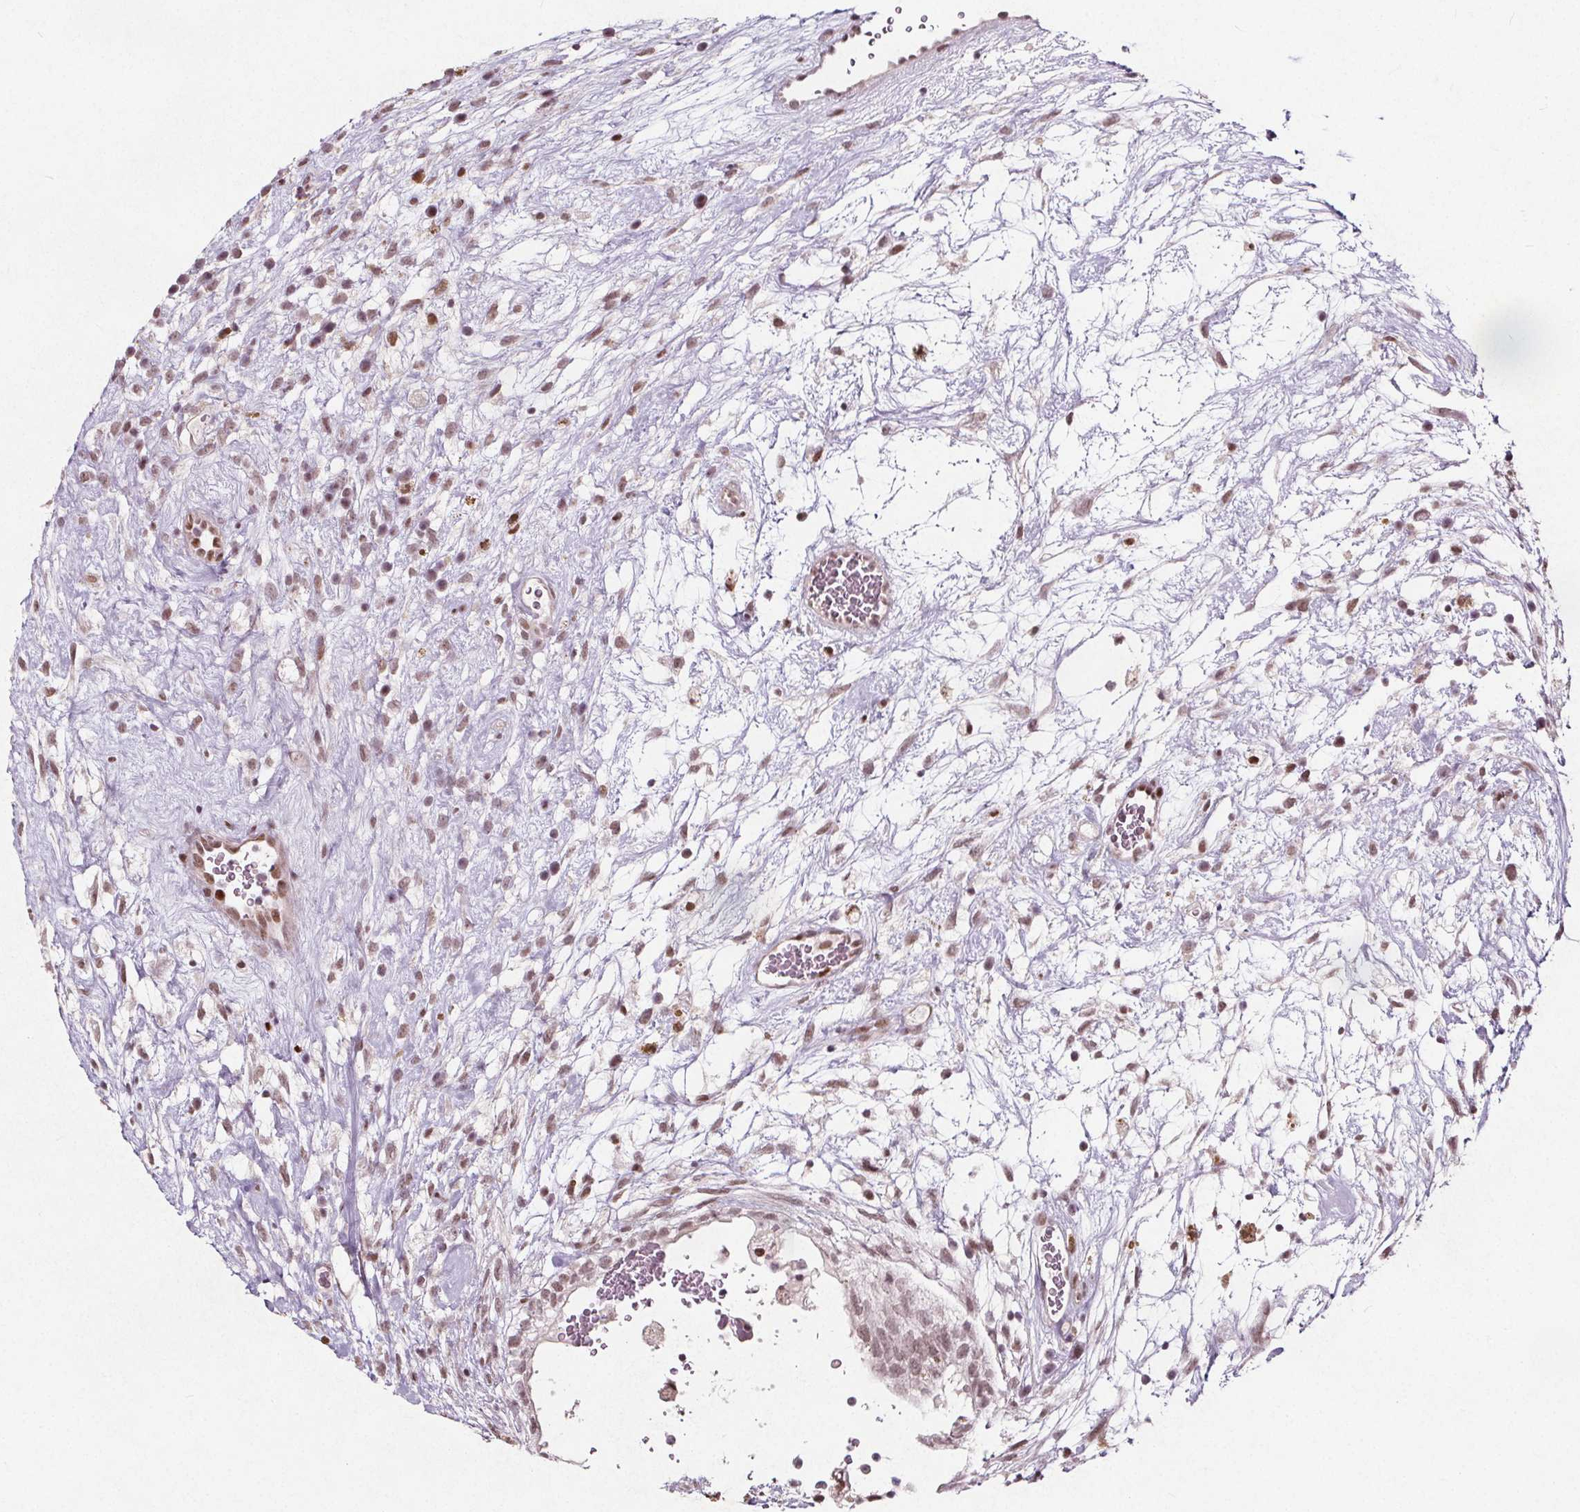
{"staining": {"intensity": "moderate", "quantity": ">75%", "location": "nuclear"}, "tissue": "testis cancer", "cell_type": "Tumor cells", "image_type": "cancer", "snomed": [{"axis": "morphology", "description": "Normal tissue, NOS"}, {"axis": "morphology", "description": "Carcinoma, Embryonal, NOS"}, {"axis": "topography", "description": "Testis"}], "caption": "Protein analysis of embryonal carcinoma (testis) tissue displays moderate nuclear expression in about >75% of tumor cells. The staining is performed using DAB (3,3'-diaminobenzidine) brown chromogen to label protein expression. The nuclei are counter-stained blue using hematoxylin.", "gene": "TAF6L", "patient": {"sex": "male", "age": 32}}